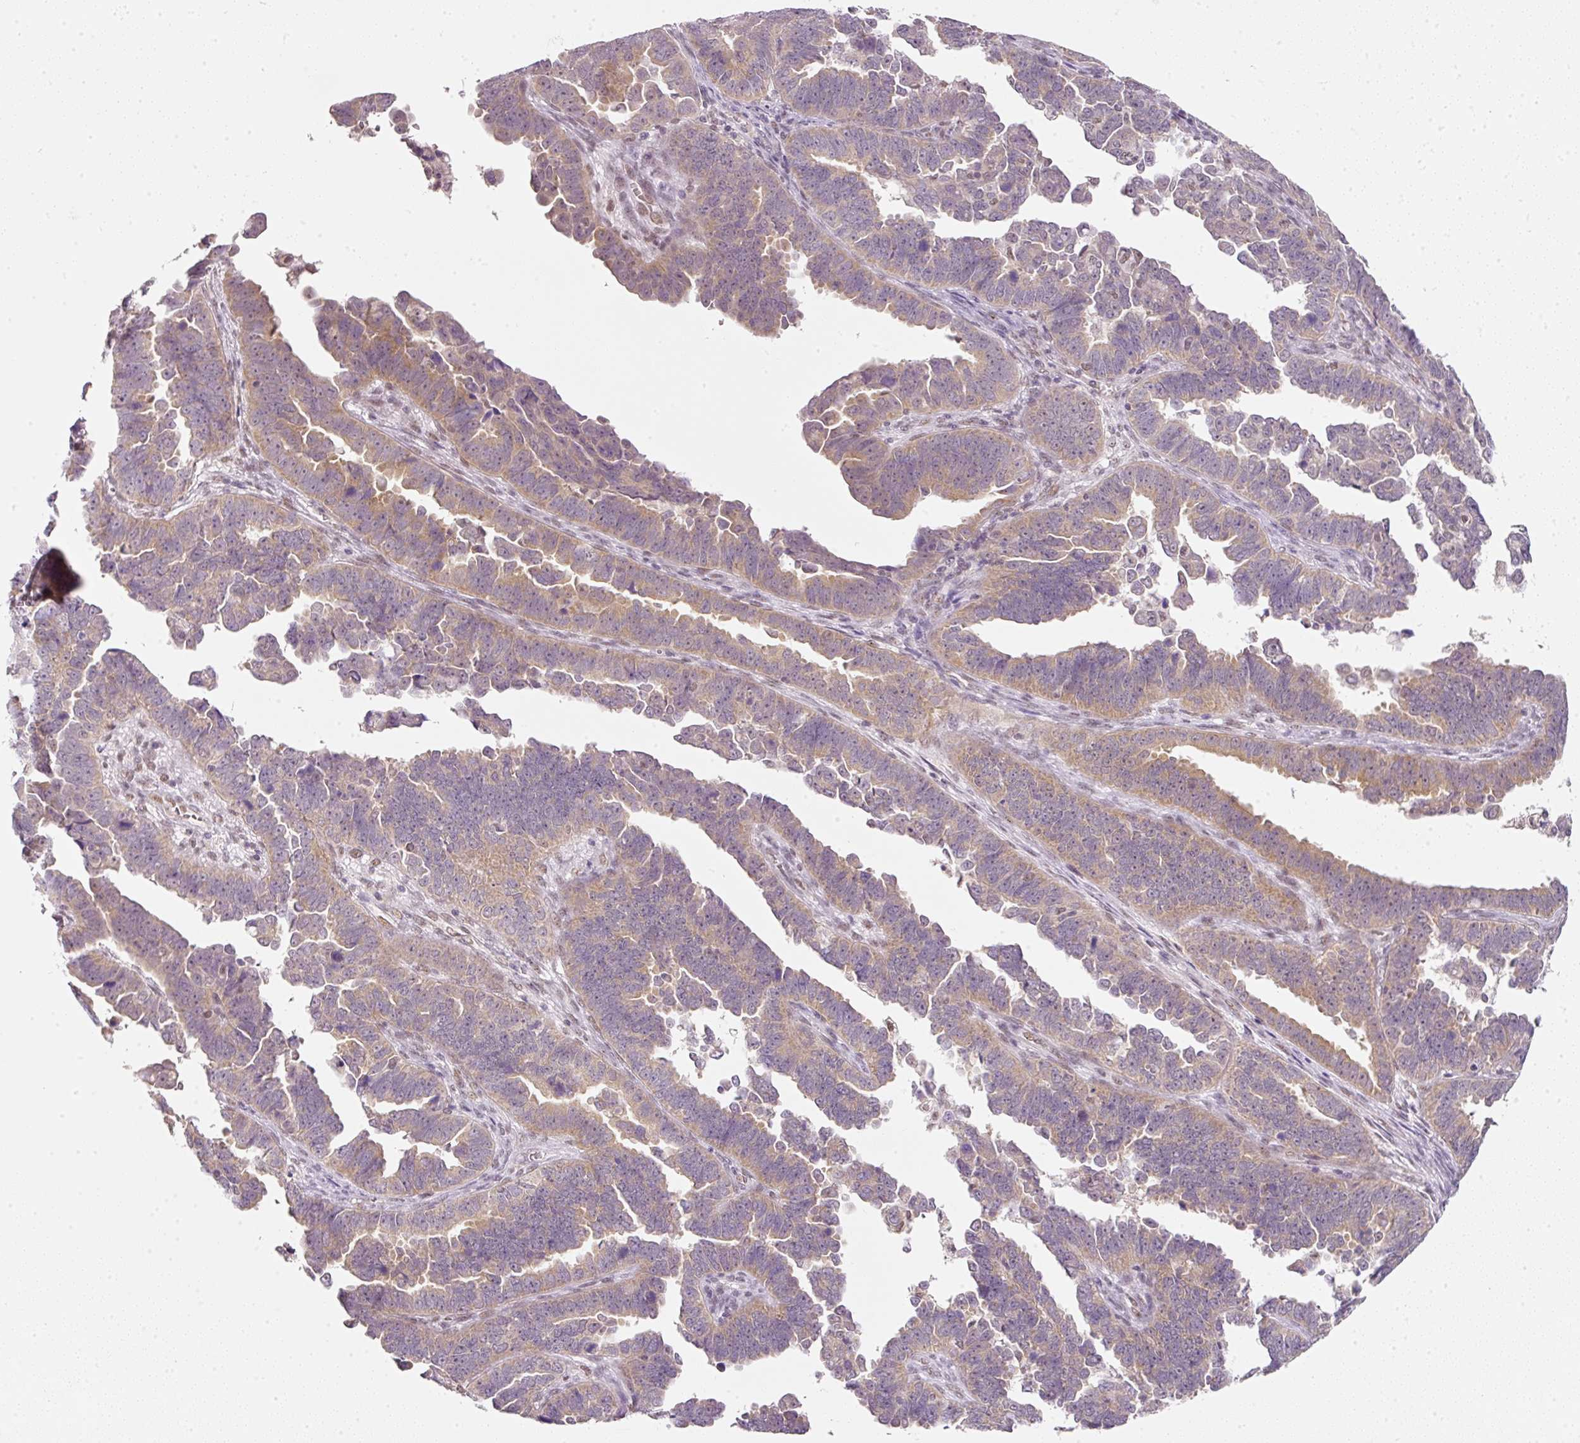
{"staining": {"intensity": "weak", "quantity": ">75%", "location": "cytoplasmic/membranous"}, "tissue": "endometrial cancer", "cell_type": "Tumor cells", "image_type": "cancer", "snomed": [{"axis": "morphology", "description": "Adenocarcinoma, NOS"}, {"axis": "topography", "description": "Endometrium"}], "caption": "There is low levels of weak cytoplasmic/membranous positivity in tumor cells of adenocarcinoma (endometrial), as demonstrated by immunohistochemical staining (brown color).", "gene": "FSTL3", "patient": {"sex": "female", "age": 75}}